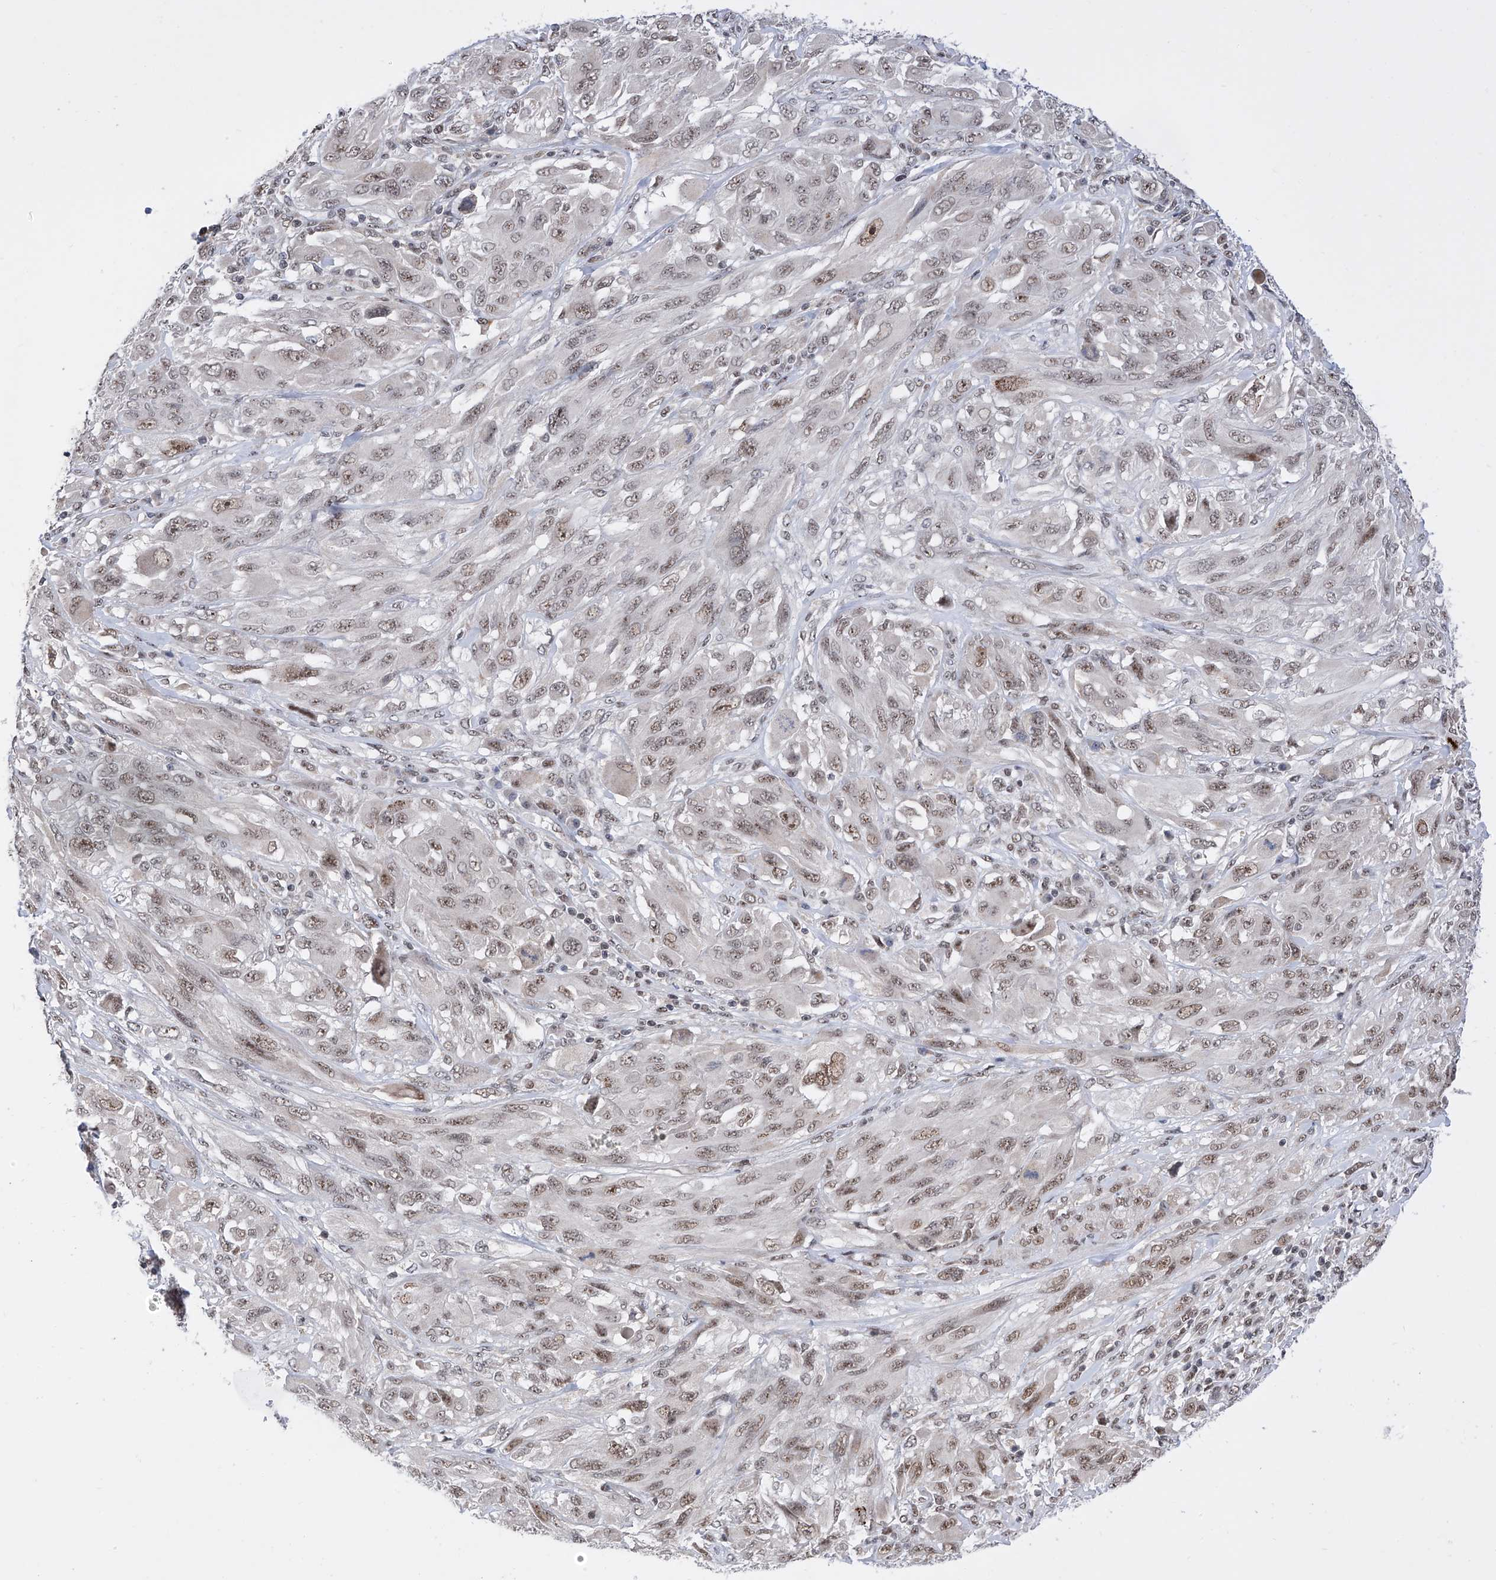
{"staining": {"intensity": "weak", "quantity": ">75%", "location": "nuclear"}, "tissue": "melanoma", "cell_type": "Tumor cells", "image_type": "cancer", "snomed": [{"axis": "morphology", "description": "Malignant melanoma, NOS"}, {"axis": "topography", "description": "Skin"}], "caption": "A brown stain labels weak nuclear expression of a protein in malignant melanoma tumor cells. (brown staining indicates protein expression, while blue staining denotes nuclei).", "gene": "RAD54L", "patient": {"sex": "female", "age": 91}}